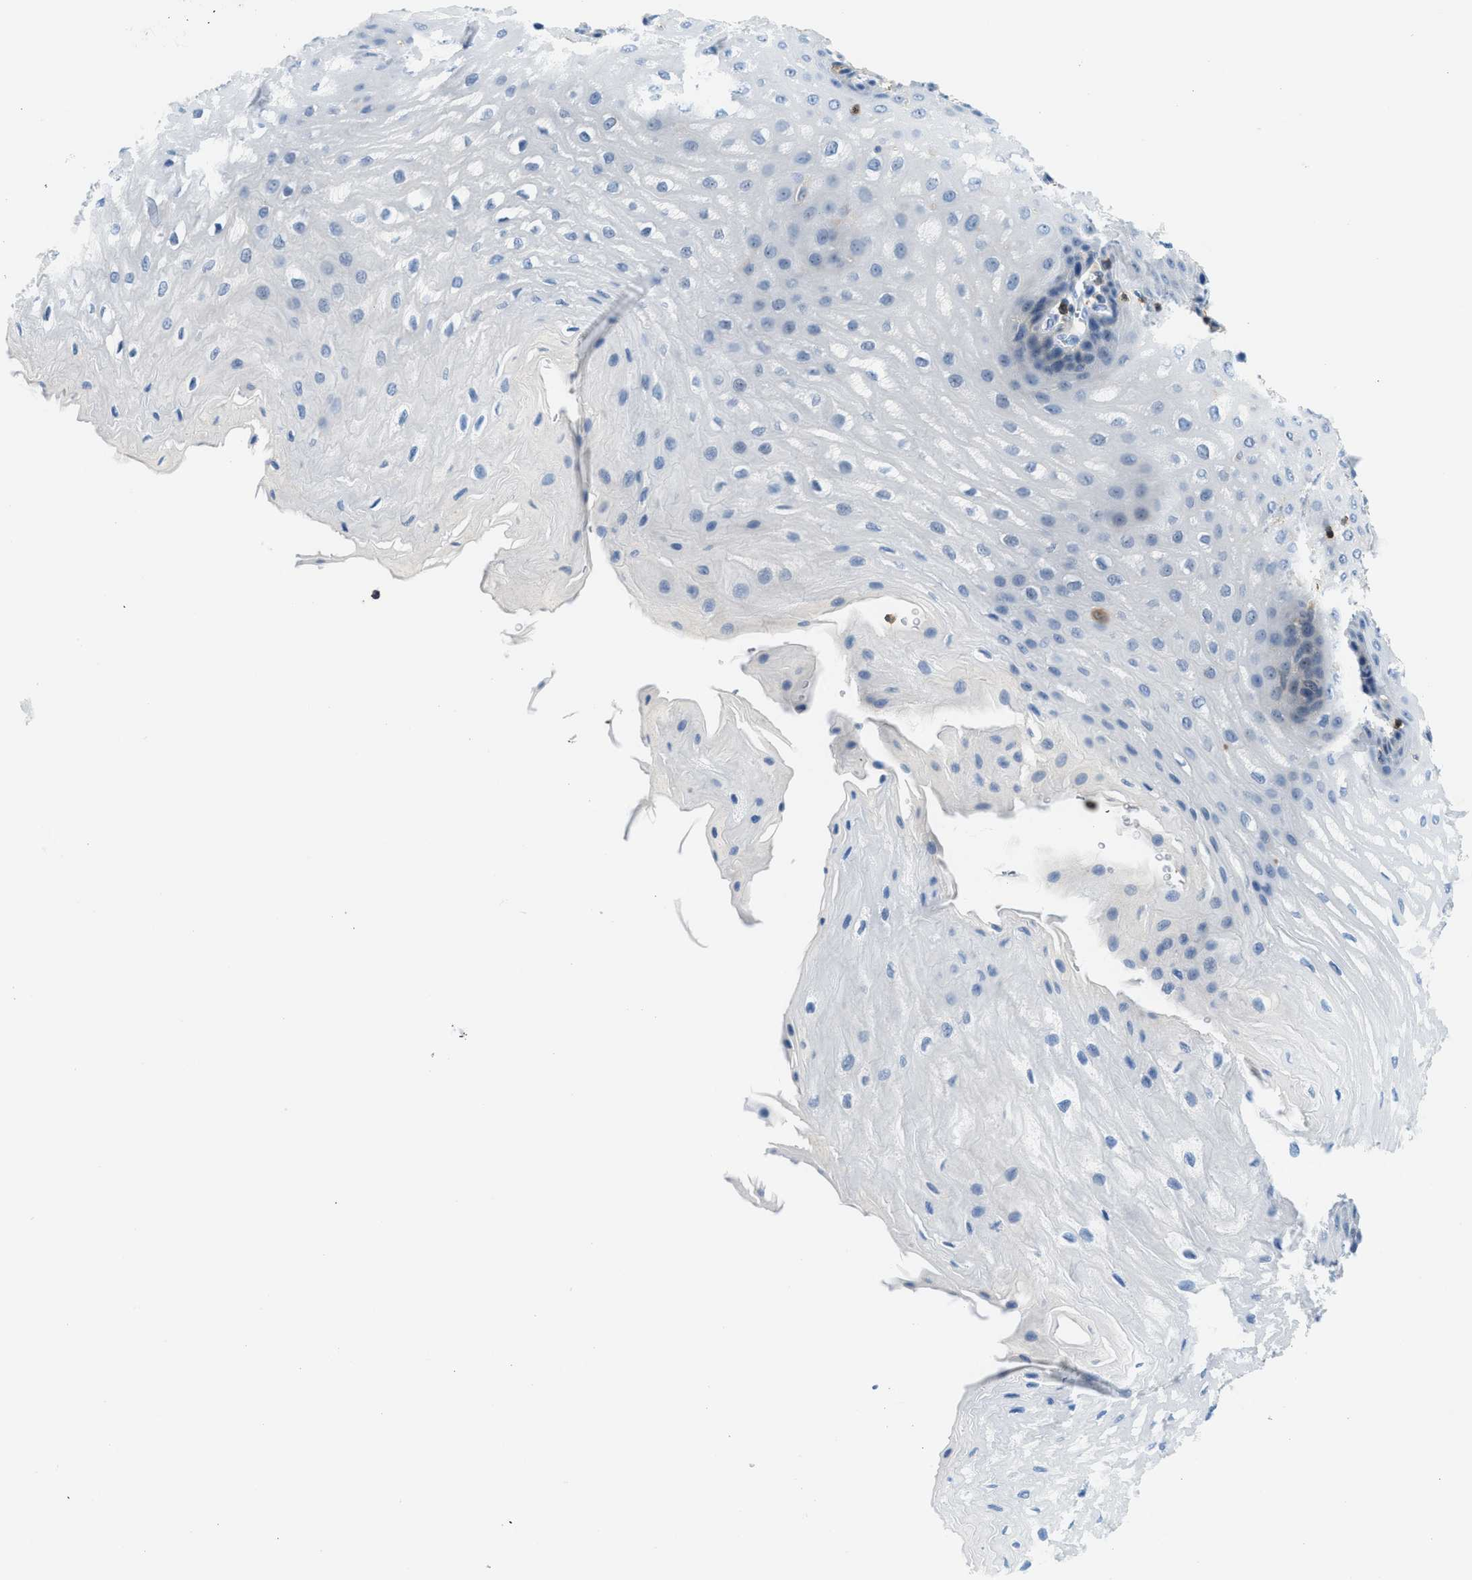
{"staining": {"intensity": "negative", "quantity": "none", "location": "none"}, "tissue": "esophagus", "cell_type": "Squamous epithelial cells", "image_type": "normal", "snomed": [{"axis": "morphology", "description": "Normal tissue, NOS"}, {"axis": "topography", "description": "Esophagus"}], "caption": "Immunohistochemical staining of normal human esophagus shows no significant positivity in squamous epithelial cells.", "gene": "FAM151A", "patient": {"sex": "male", "age": 54}}